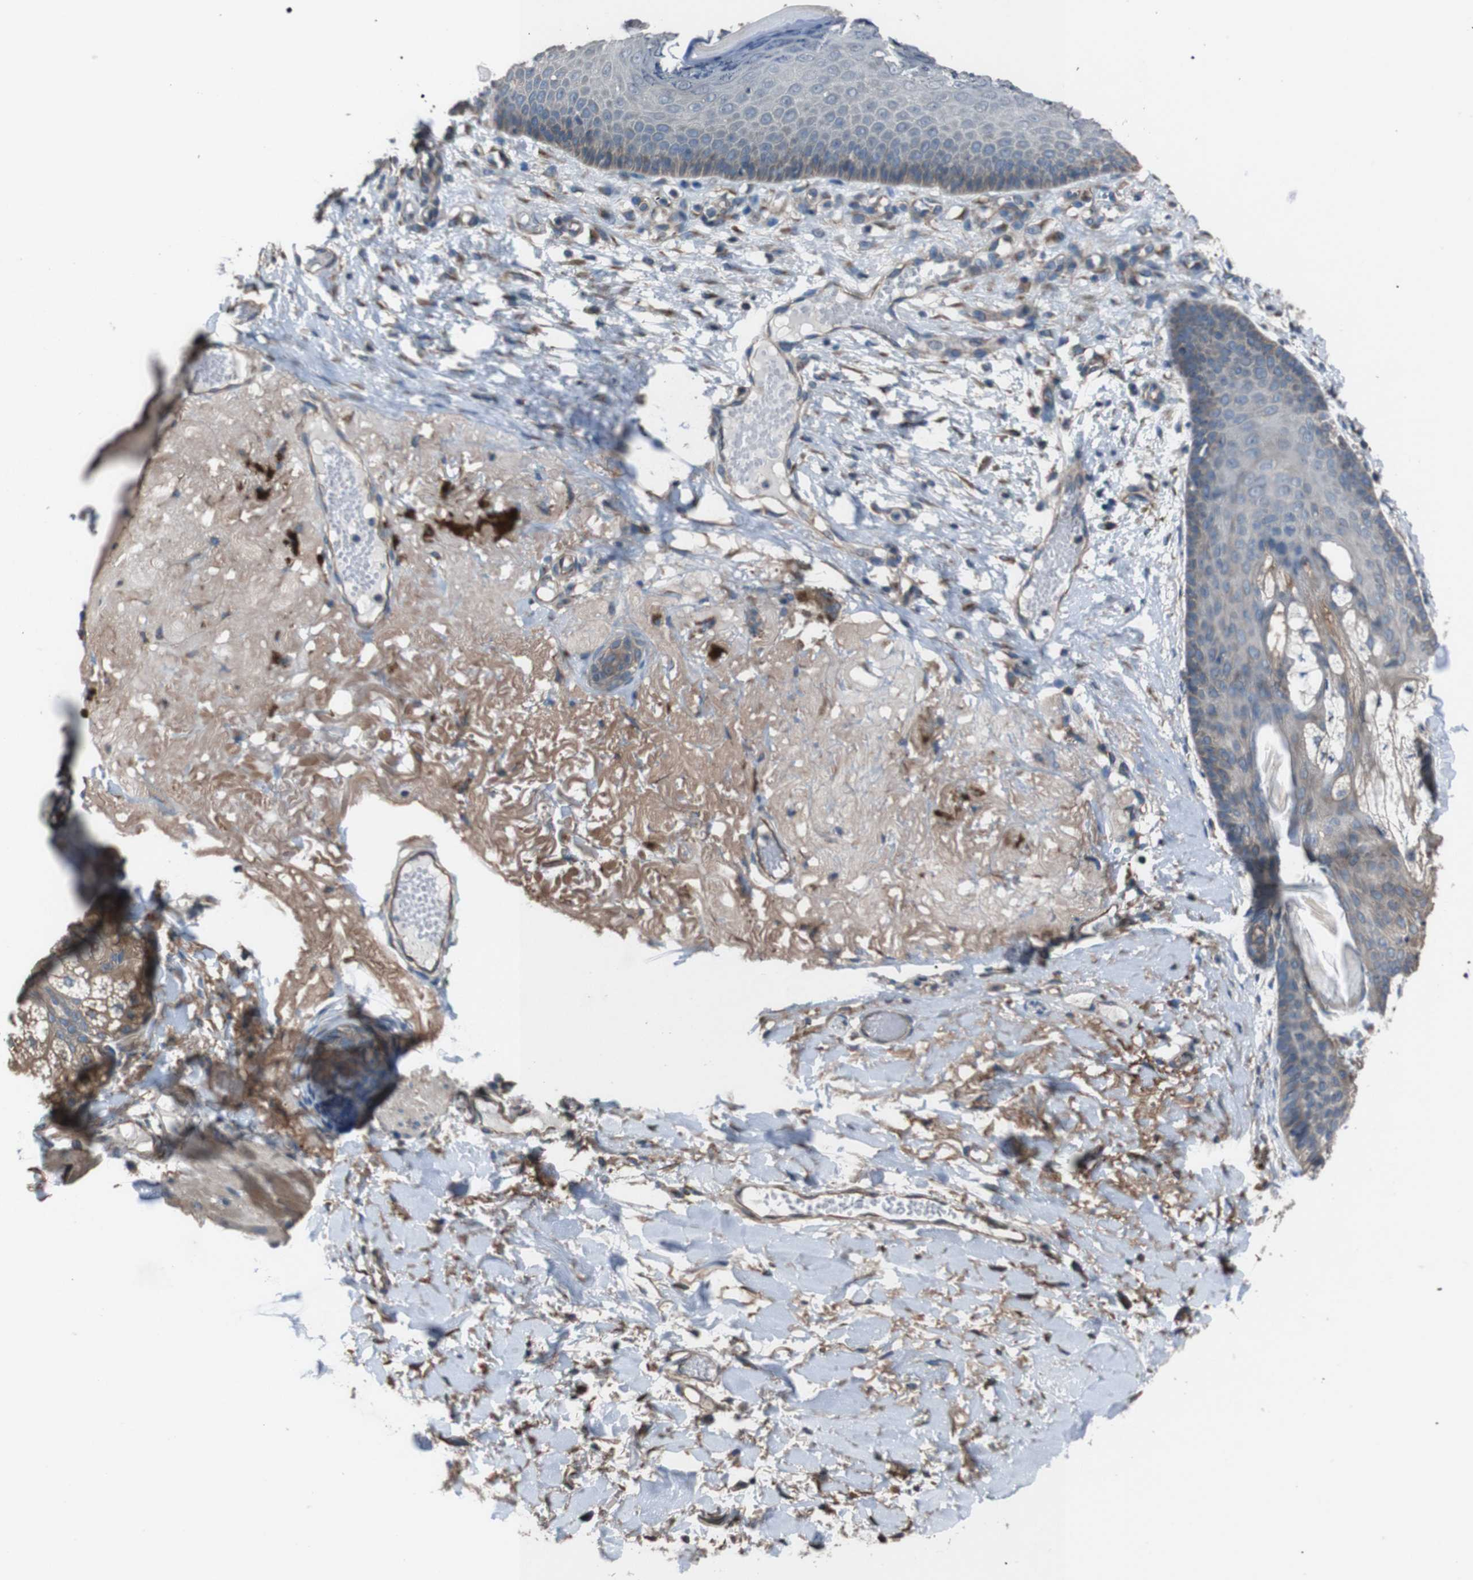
{"staining": {"intensity": "negative", "quantity": "none", "location": "none"}, "tissue": "melanoma", "cell_type": "Tumor cells", "image_type": "cancer", "snomed": [{"axis": "morphology", "description": "Malignant melanoma in situ"}, {"axis": "morphology", "description": "Malignant melanoma, NOS"}, {"axis": "topography", "description": "Skin"}], "caption": "Immunohistochemistry histopathology image of neoplastic tissue: human malignant melanoma stained with DAB demonstrates no significant protein staining in tumor cells.", "gene": "NAALADL2", "patient": {"sex": "female", "age": 88}}